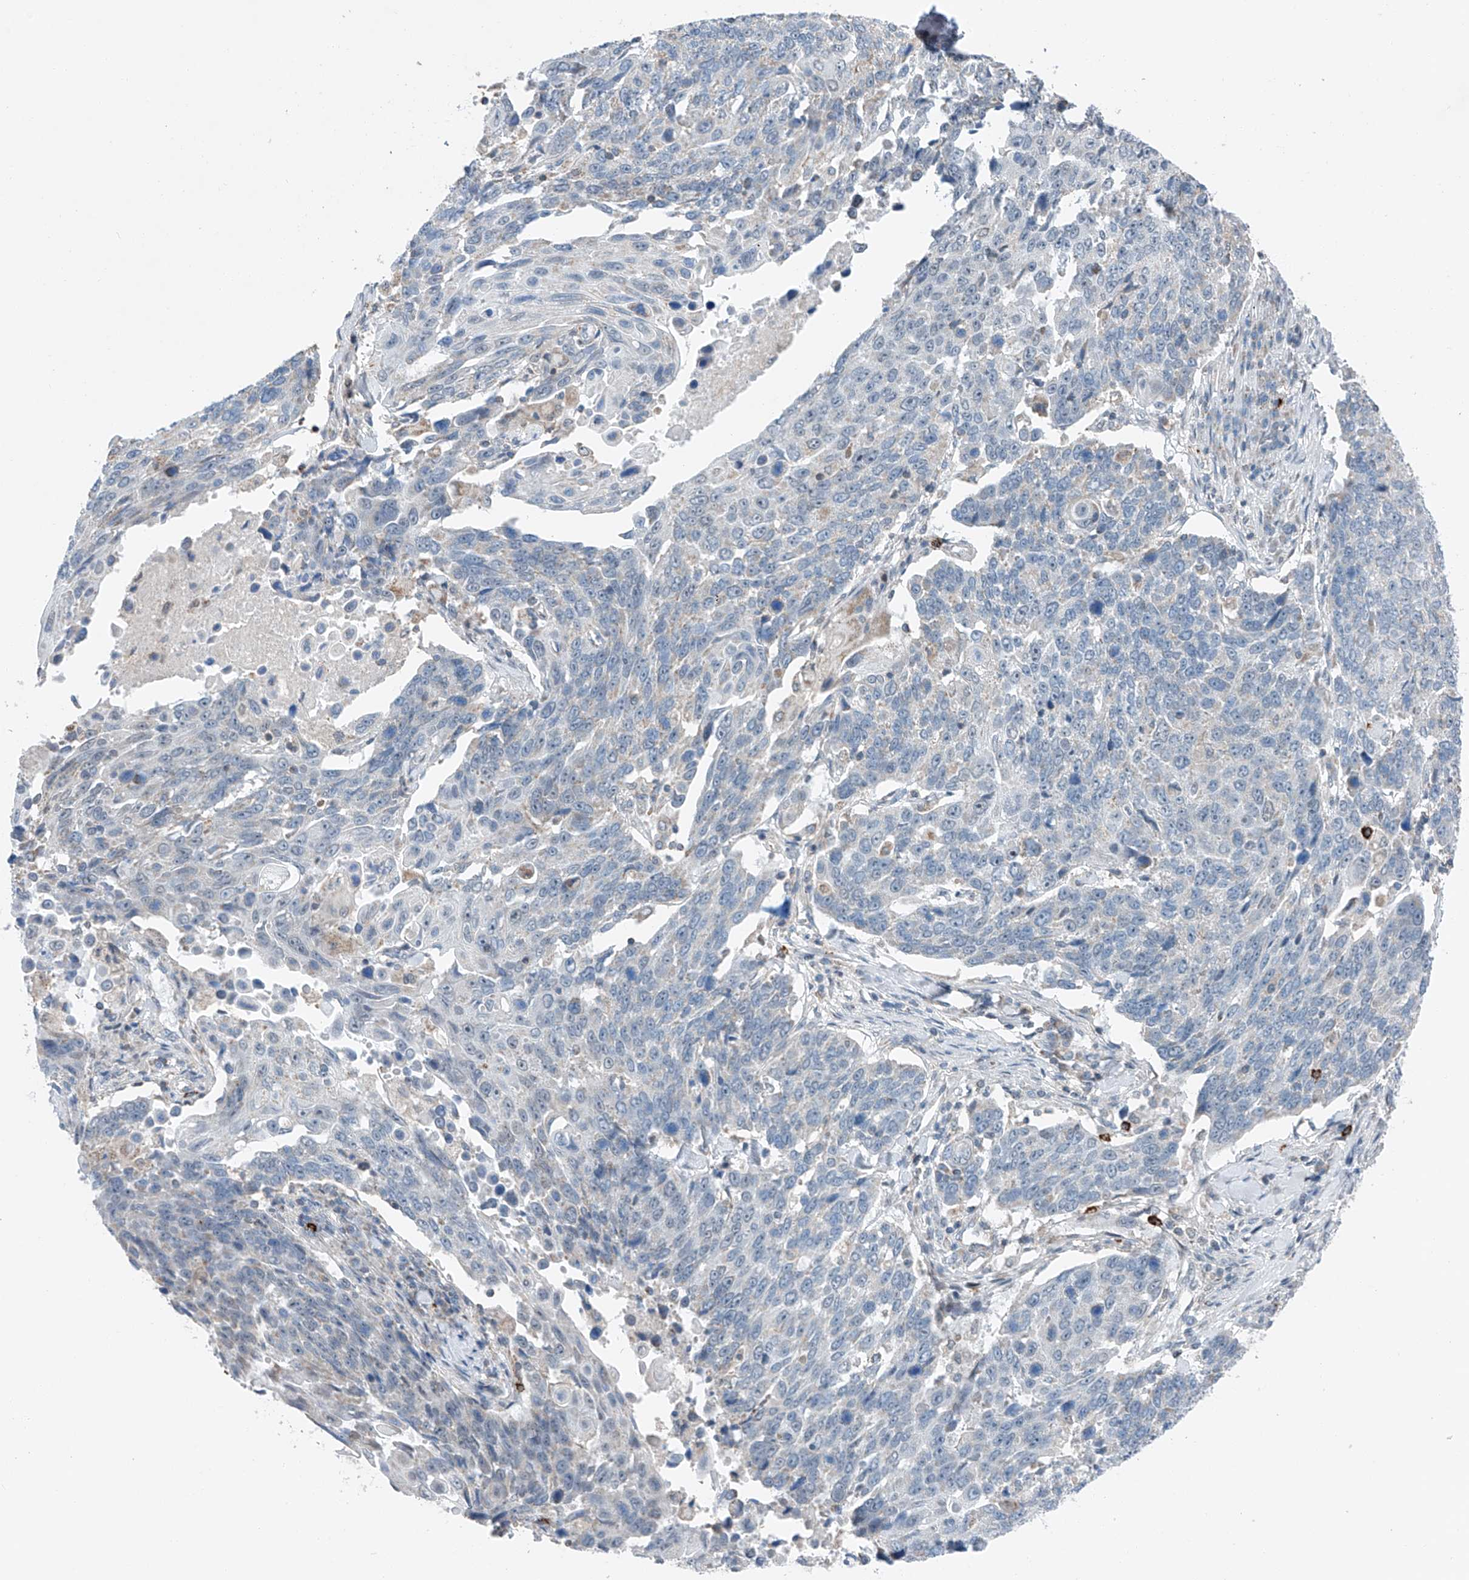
{"staining": {"intensity": "negative", "quantity": "none", "location": "none"}, "tissue": "lung cancer", "cell_type": "Tumor cells", "image_type": "cancer", "snomed": [{"axis": "morphology", "description": "Squamous cell carcinoma, NOS"}, {"axis": "topography", "description": "Lung"}], "caption": "Immunohistochemistry (IHC) of squamous cell carcinoma (lung) reveals no expression in tumor cells.", "gene": "KLF15", "patient": {"sex": "male", "age": 66}}